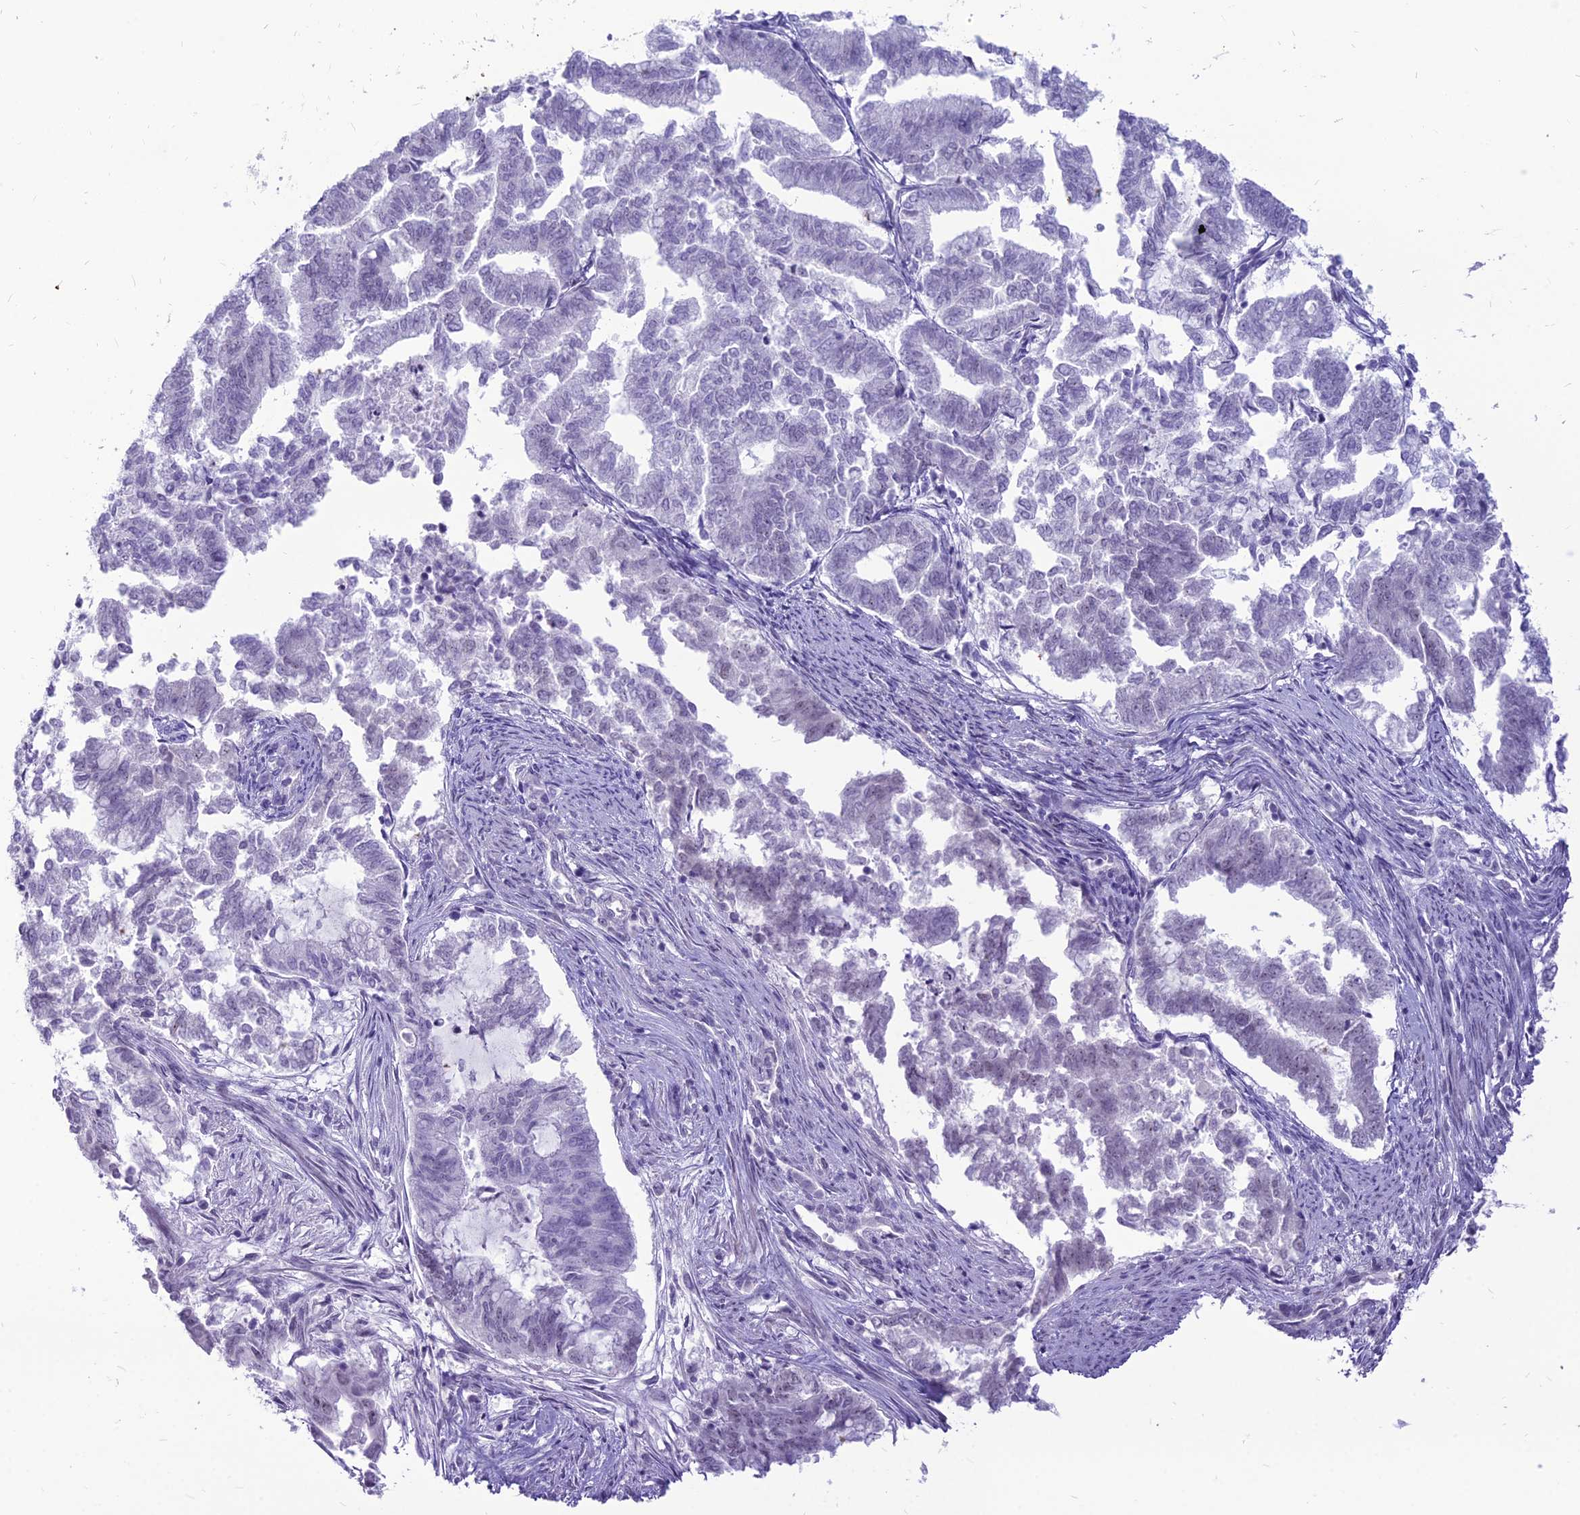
{"staining": {"intensity": "negative", "quantity": "none", "location": "none"}, "tissue": "endometrial cancer", "cell_type": "Tumor cells", "image_type": "cancer", "snomed": [{"axis": "morphology", "description": "Adenocarcinoma, NOS"}, {"axis": "topography", "description": "Endometrium"}], "caption": "Immunohistochemistry (IHC) photomicrograph of neoplastic tissue: endometrial cancer stained with DAB (3,3'-diaminobenzidine) demonstrates no significant protein positivity in tumor cells.", "gene": "DHX40", "patient": {"sex": "female", "age": 79}}